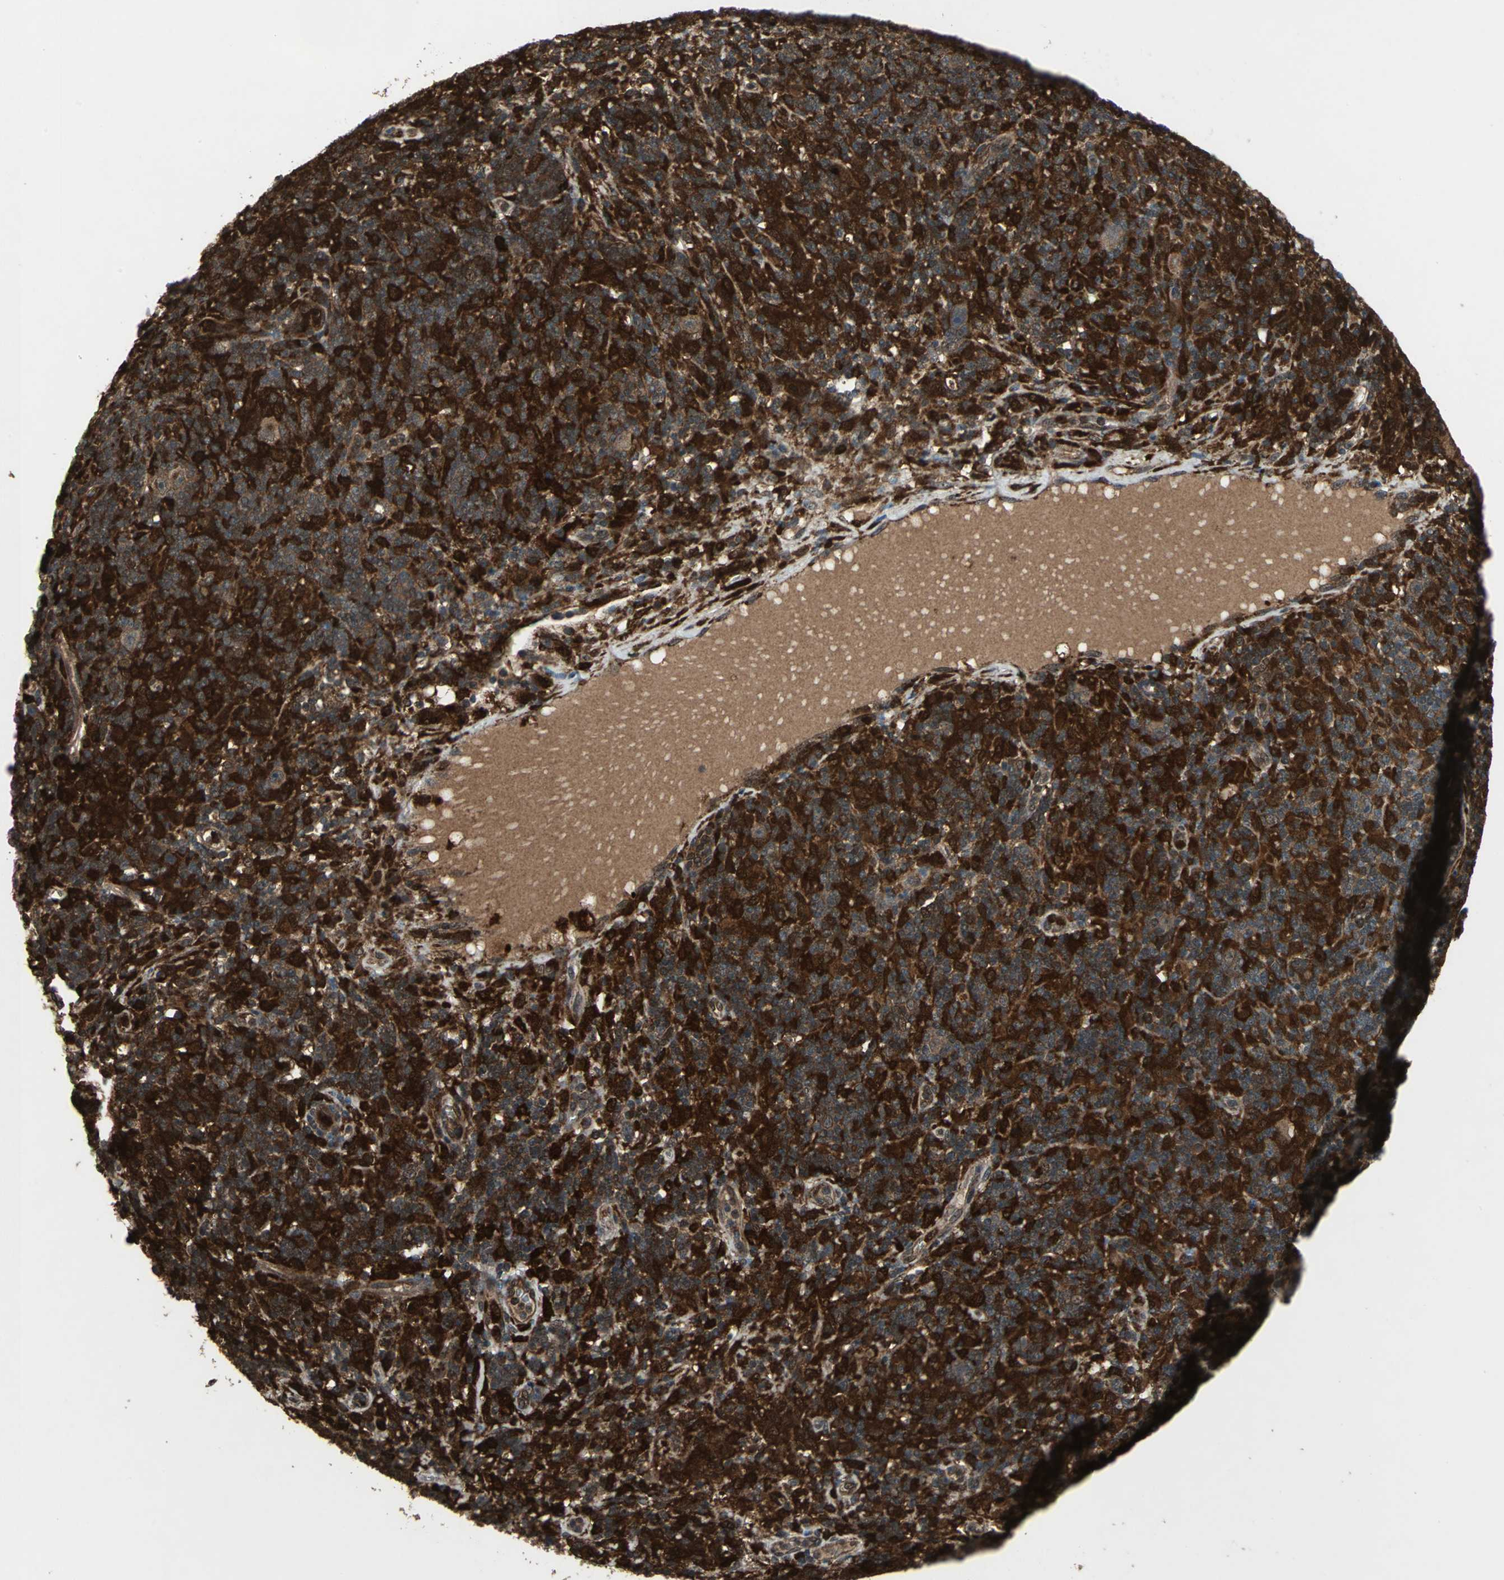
{"staining": {"intensity": "strong", "quantity": ">75%", "location": "cytoplasmic/membranous,nuclear"}, "tissue": "lymphoma", "cell_type": "Tumor cells", "image_type": "cancer", "snomed": [{"axis": "morphology", "description": "Hodgkin's disease, NOS"}, {"axis": "topography", "description": "Lymph node"}], "caption": "About >75% of tumor cells in human lymphoma display strong cytoplasmic/membranous and nuclear protein staining as visualized by brown immunohistochemical staining.", "gene": "PYCARD", "patient": {"sex": "male", "age": 70}}